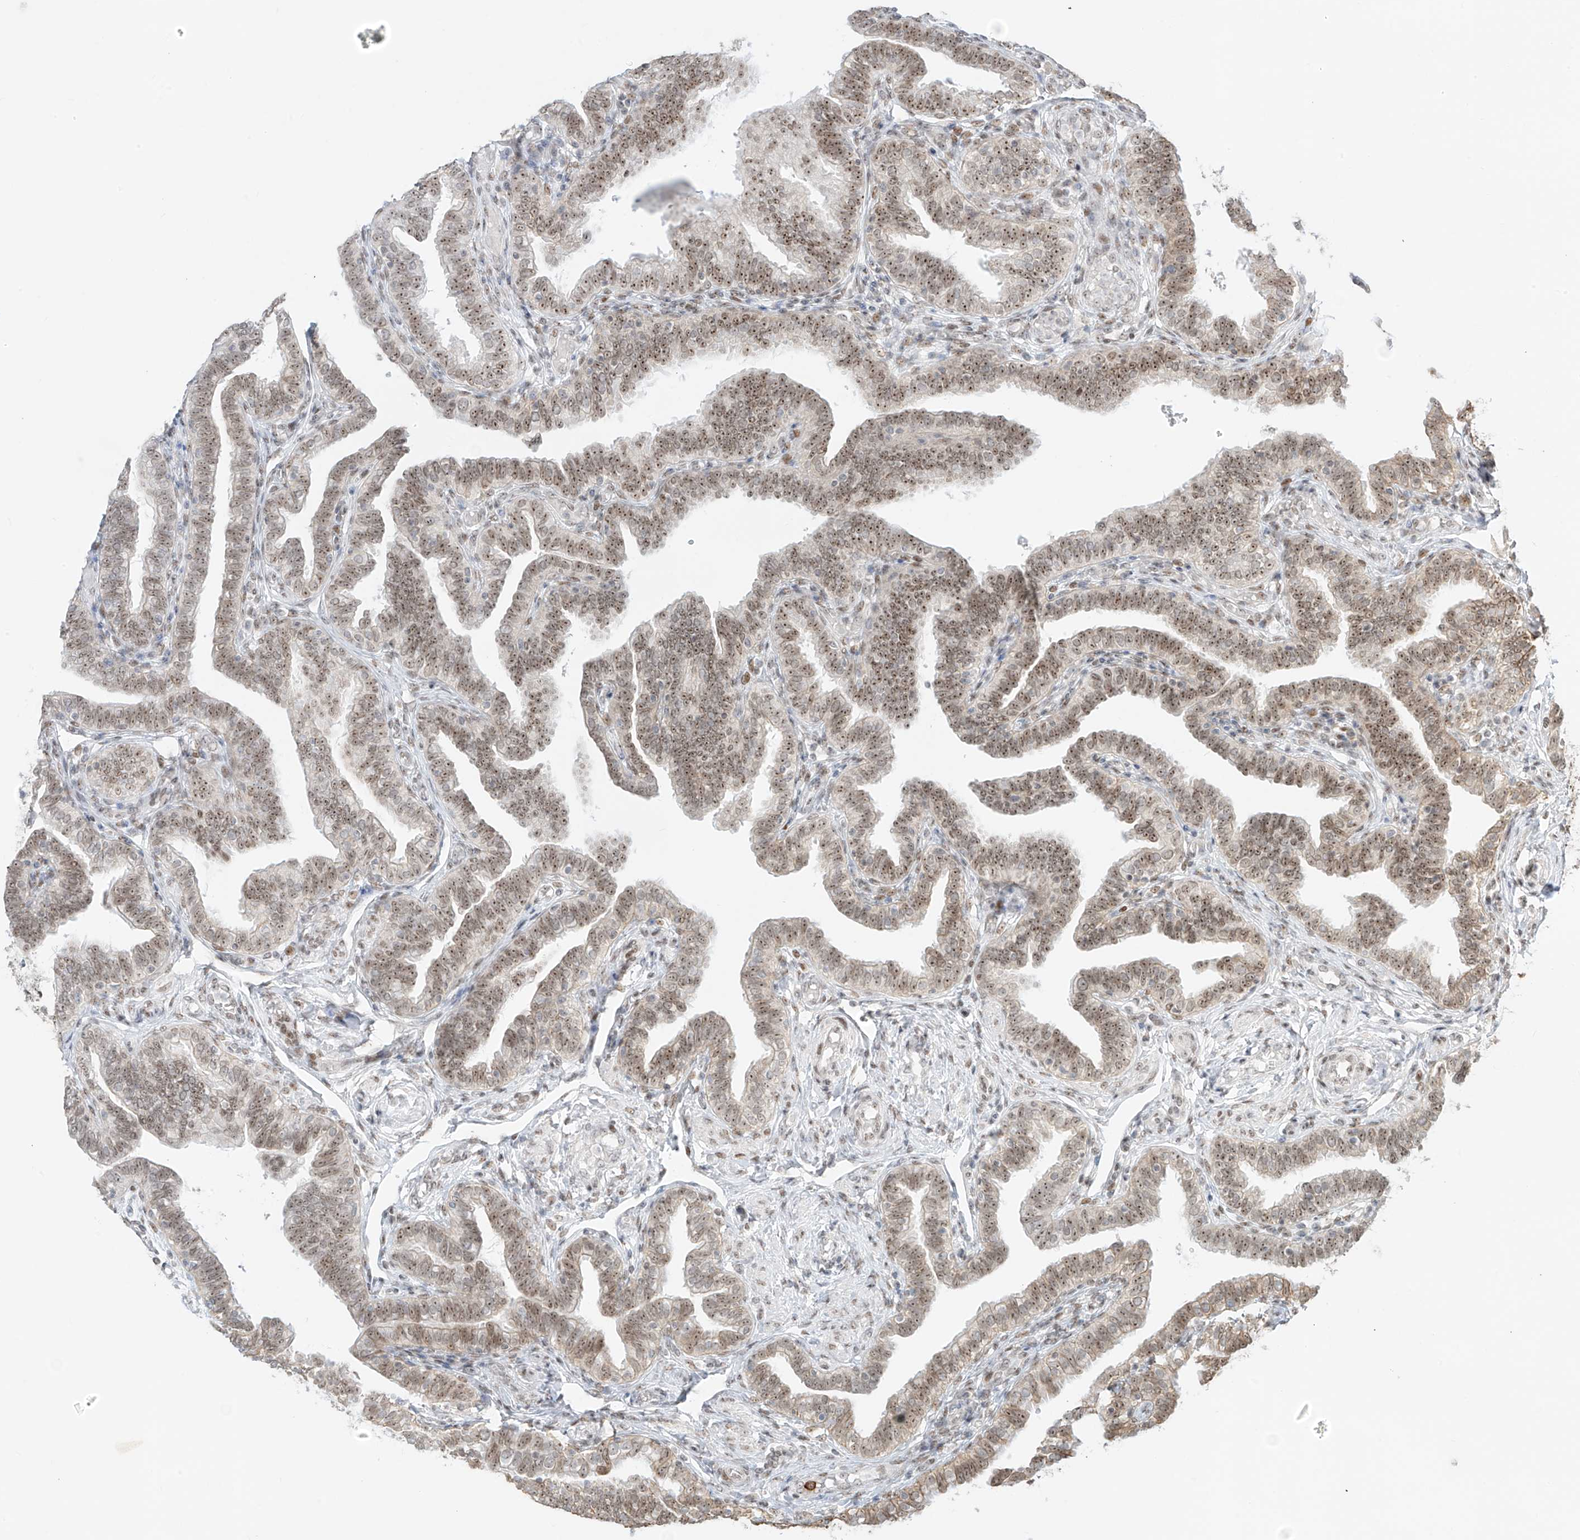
{"staining": {"intensity": "moderate", "quantity": ">75%", "location": "cytoplasmic/membranous,nuclear"}, "tissue": "fallopian tube", "cell_type": "Glandular cells", "image_type": "normal", "snomed": [{"axis": "morphology", "description": "Normal tissue, NOS"}, {"axis": "topography", "description": "Fallopian tube"}], "caption": "Moderate cytoplasmic/membranous,nuclear staining for a protein is appreciated in about >75% of glandular cells of unremarkable fallopian tube using immunohistochemistry (IHC).", "gene": "ZNF512", "patient": {"sex": "female", "age": 39}}